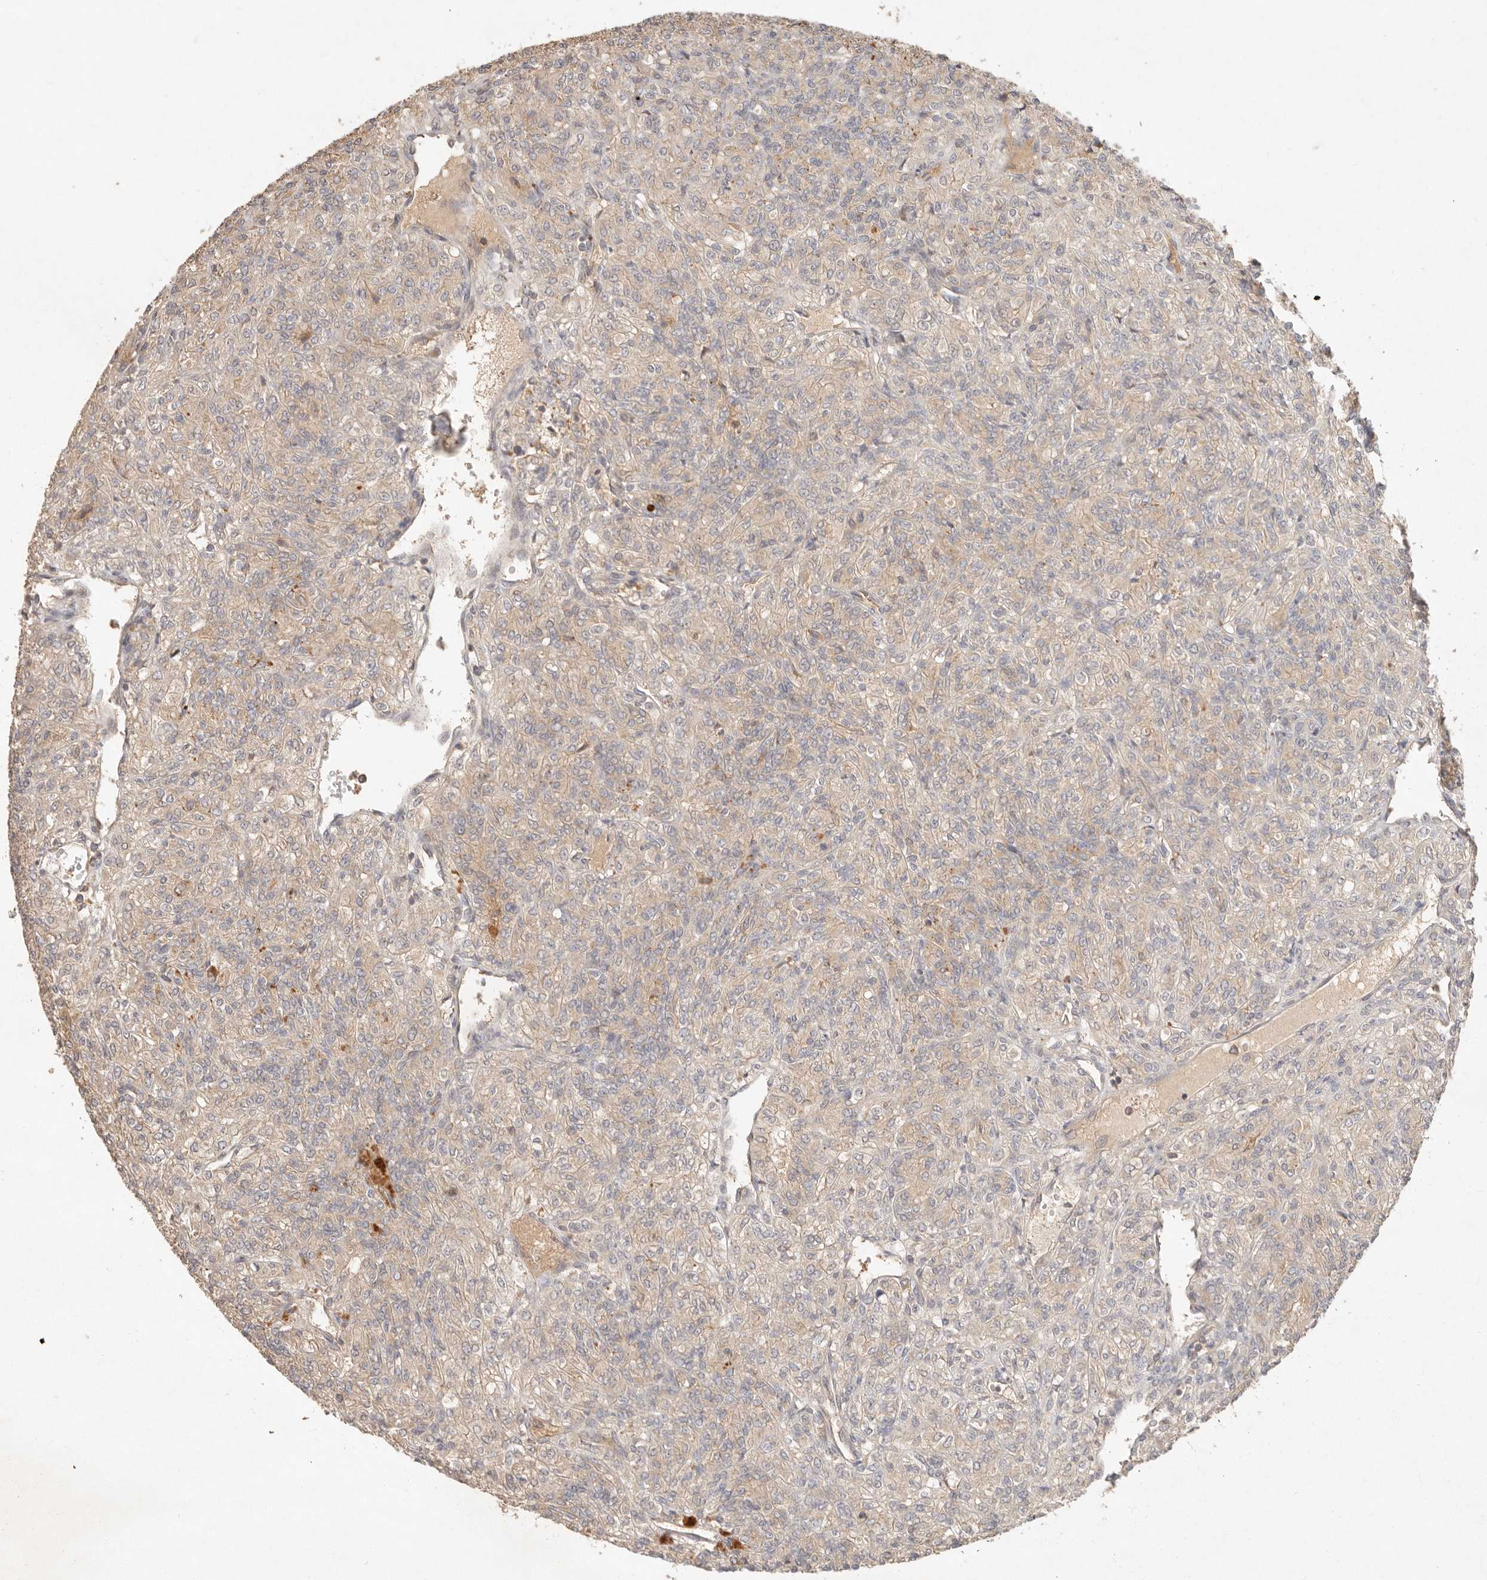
{"staining": {"intensity": "weak", "quantity": "25%-75%", "location": "cytoplasmic/membranous"}, "tissue": "renal cancer", "cell_type": "Tumor cells", "image_type": "cancer", "snomed": [{"axis": "morphology", "description": "Adenocarcinoma, NOS"}, {"axis": "topography", "description": "Kidney"}], "caption": "A brown stain labels weak cytoplasmic/membranous expression of a protein in renal cancer tumor cells.", "gene": "HECTD3", "patient": {"sex": "male", "age": 77}}